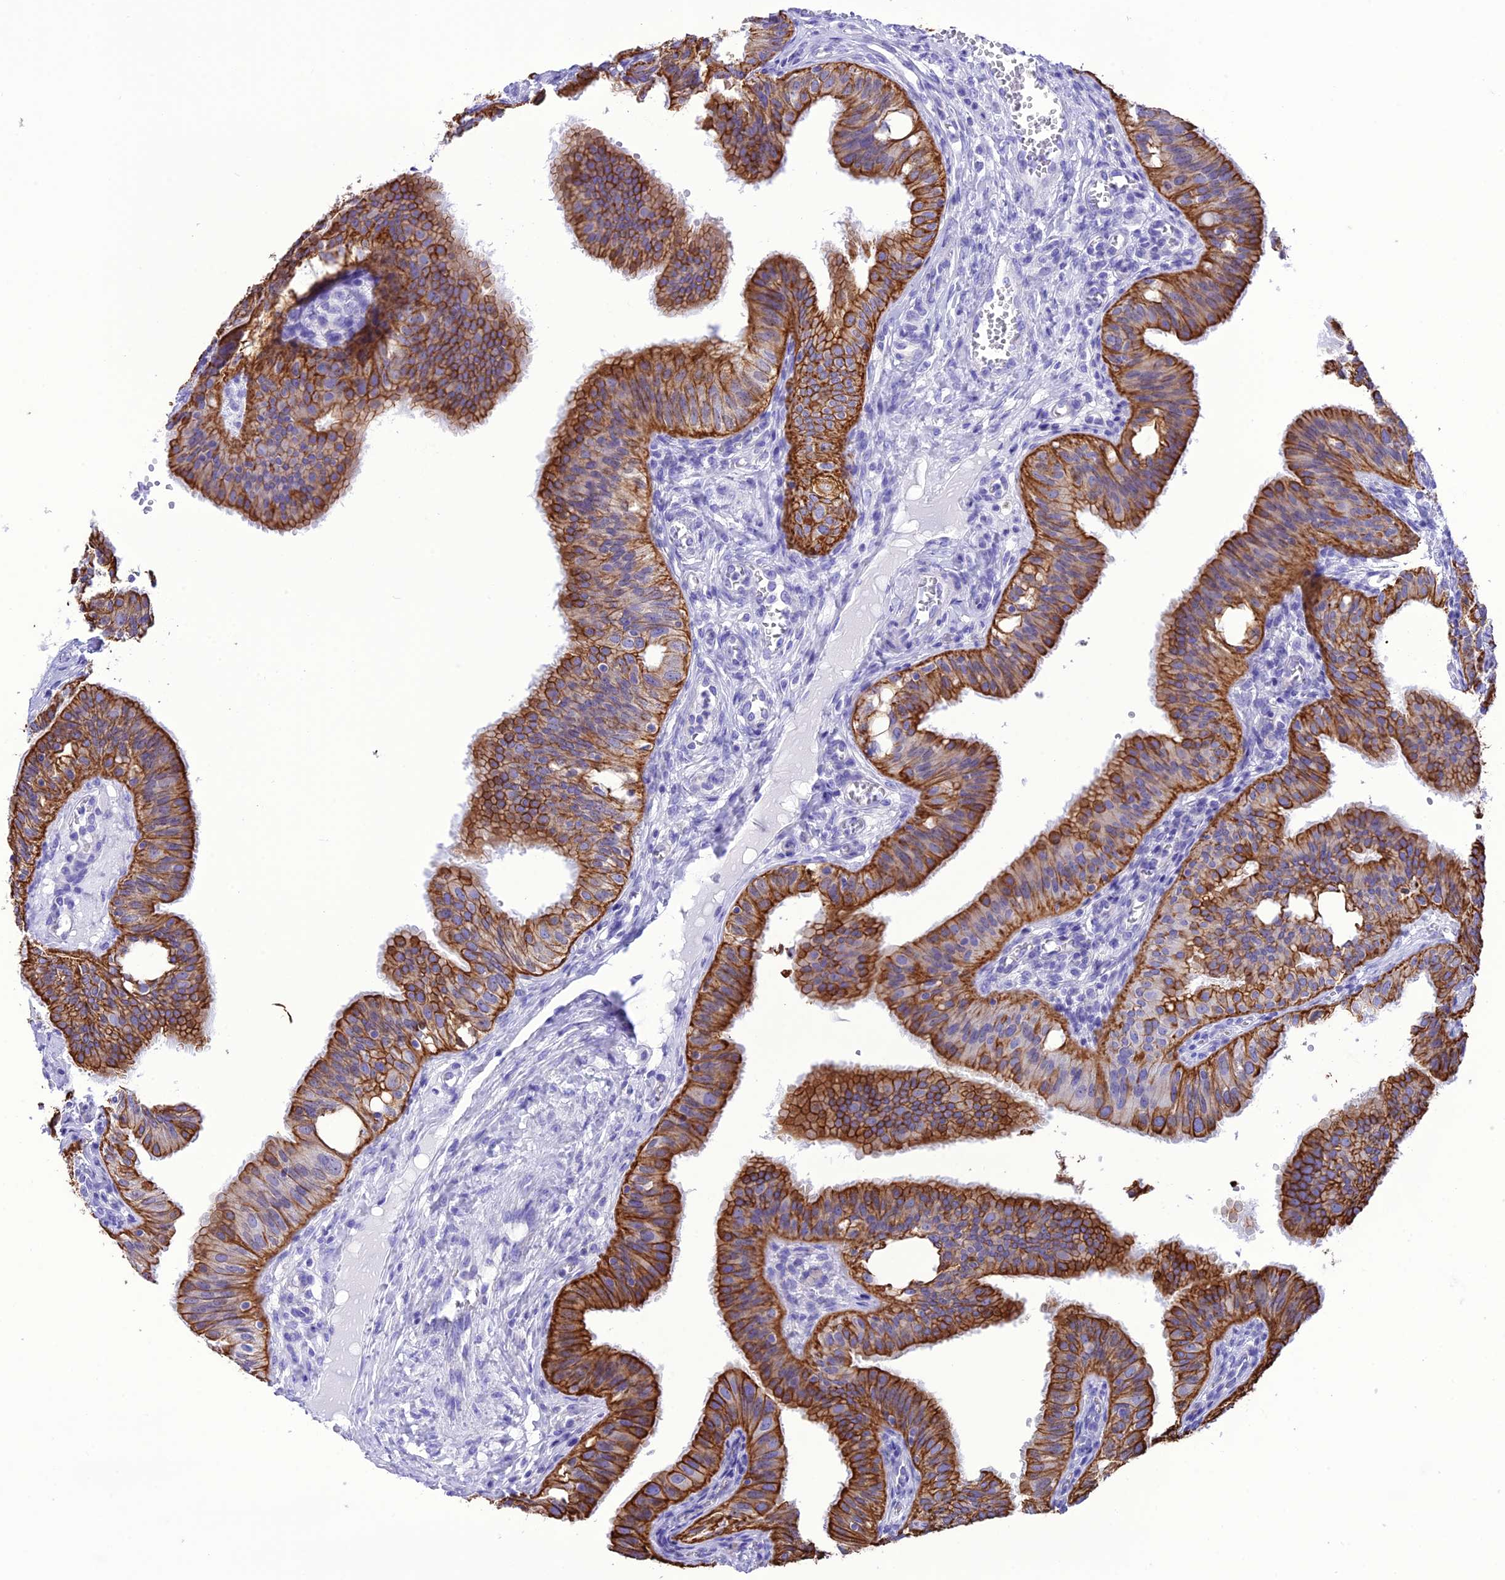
{"staining": {"intensity": "strong", "quantity": ">75%", "location": "cytoplasmic/membranous"}, "tissue": "fallopian tube", "cell_type": "Glandular cells", "image_type": "normal", "snomed": [{"axis": "morphology", "description": "Normal tissue, NOS"}, {"axis": "topography", "description": "Fallopian tube"}, {"axis": "topography", "description": "Ovary"}], "caption": "Protein analysis of unremarkable fallopian tube reveals strong cytoplasmic/membranous staining in about >75% of glandular cells.", "gene": "VPS52", "patient": {"sex": "female", "age": 42}}